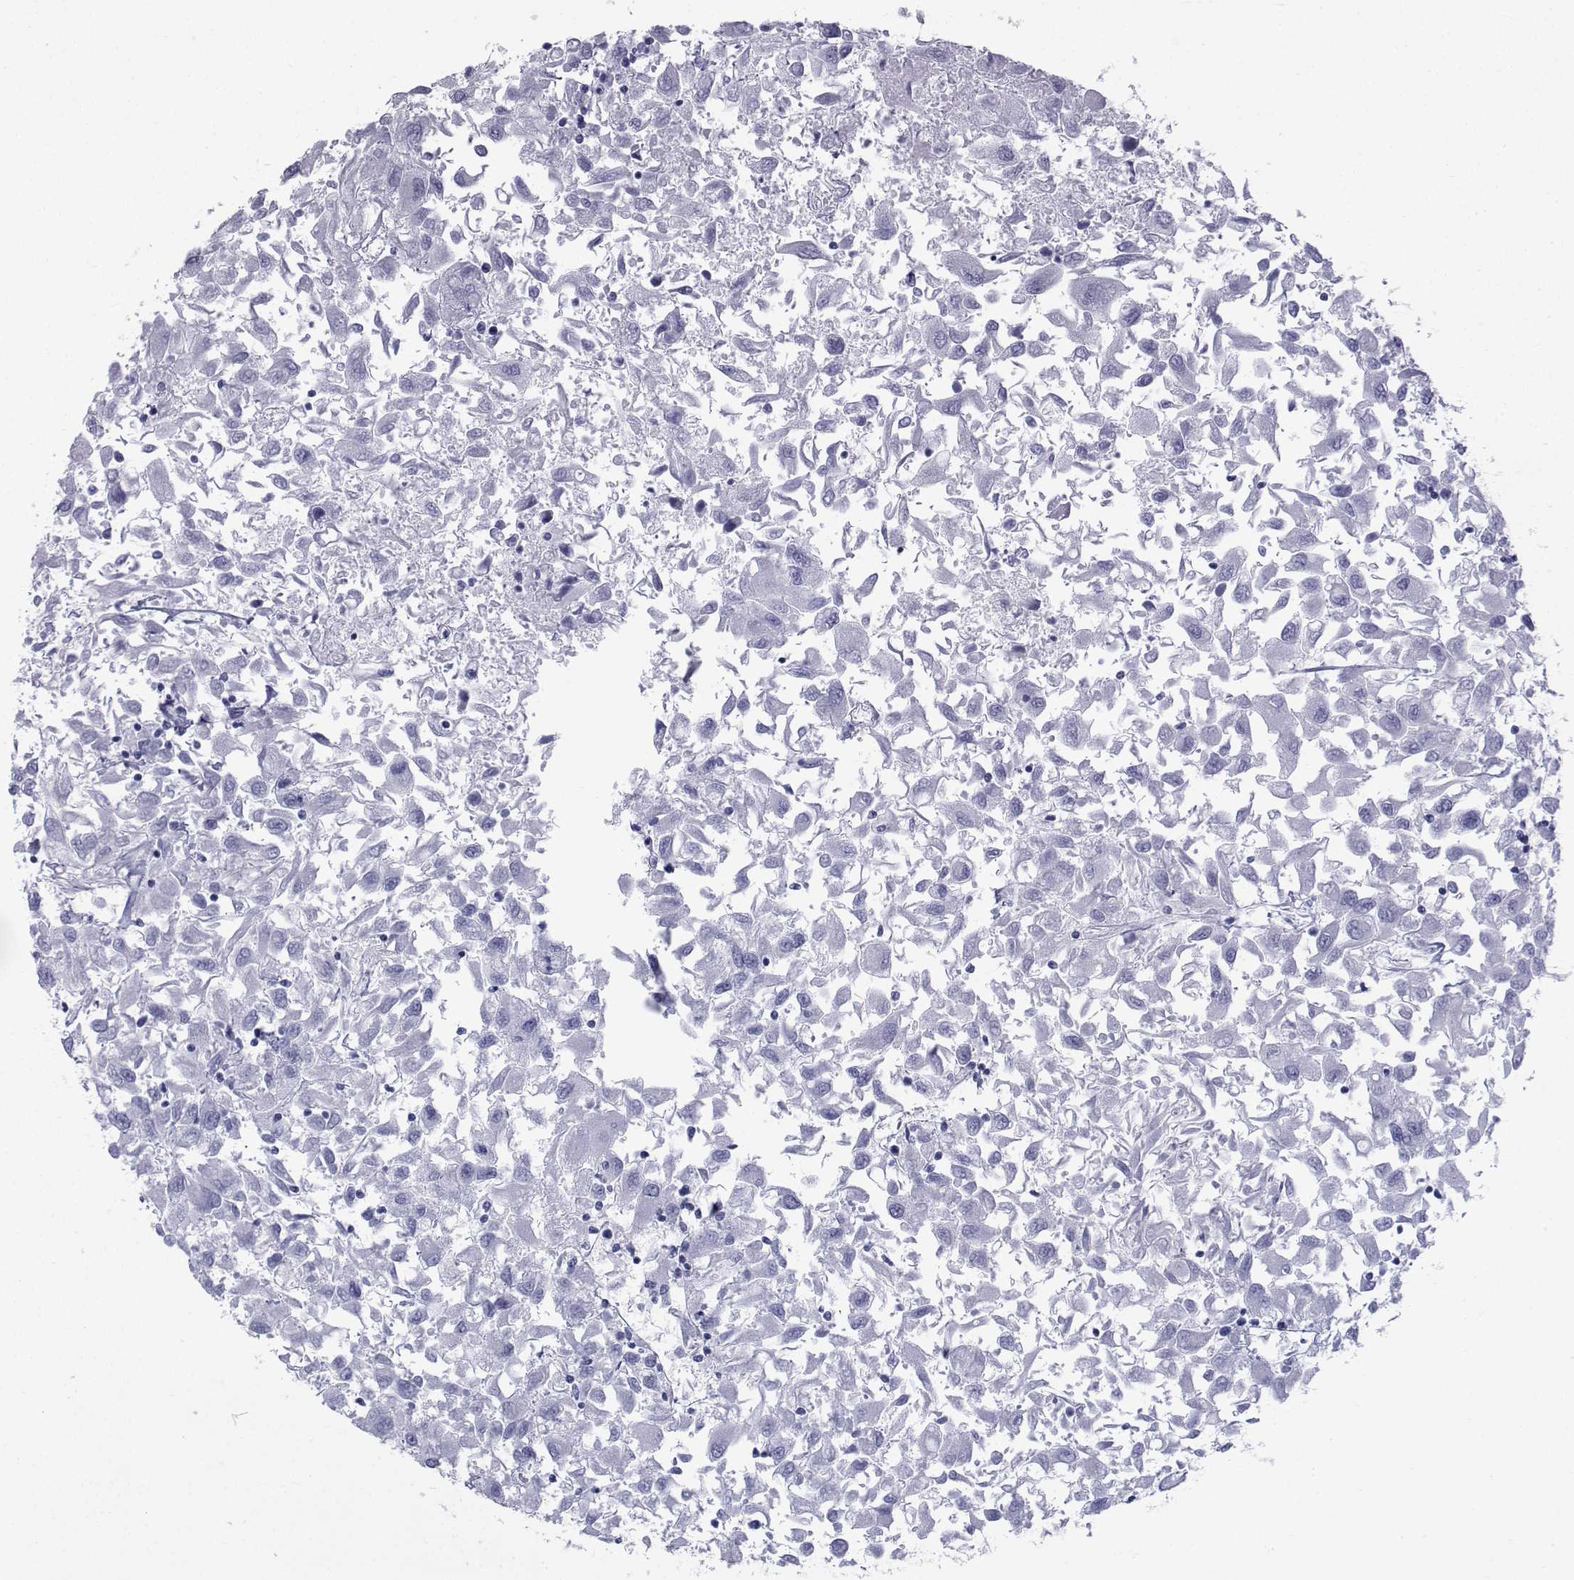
{"staining": {"intensity": "negative", "quantity": "none", "location": "none"}, "tissue": "renal cancer", "cell_type": "Tumor cells", "image_type": "cancer", "snomed": [{"axis": "morphology", "description": "Adenocarcinoma, NOS"}, {"axis": "topography", "description": "Kidney"}], "caption": "There is no significant positivity in tumor cells of renal cancer. (Stains: DAB immunohistochemistry with hematoxylin counter stain, Microscopy: brightfield microscopy at high magnification).", "gene": "SPANXD", "patient": {"sex": "female", "age": 76}}